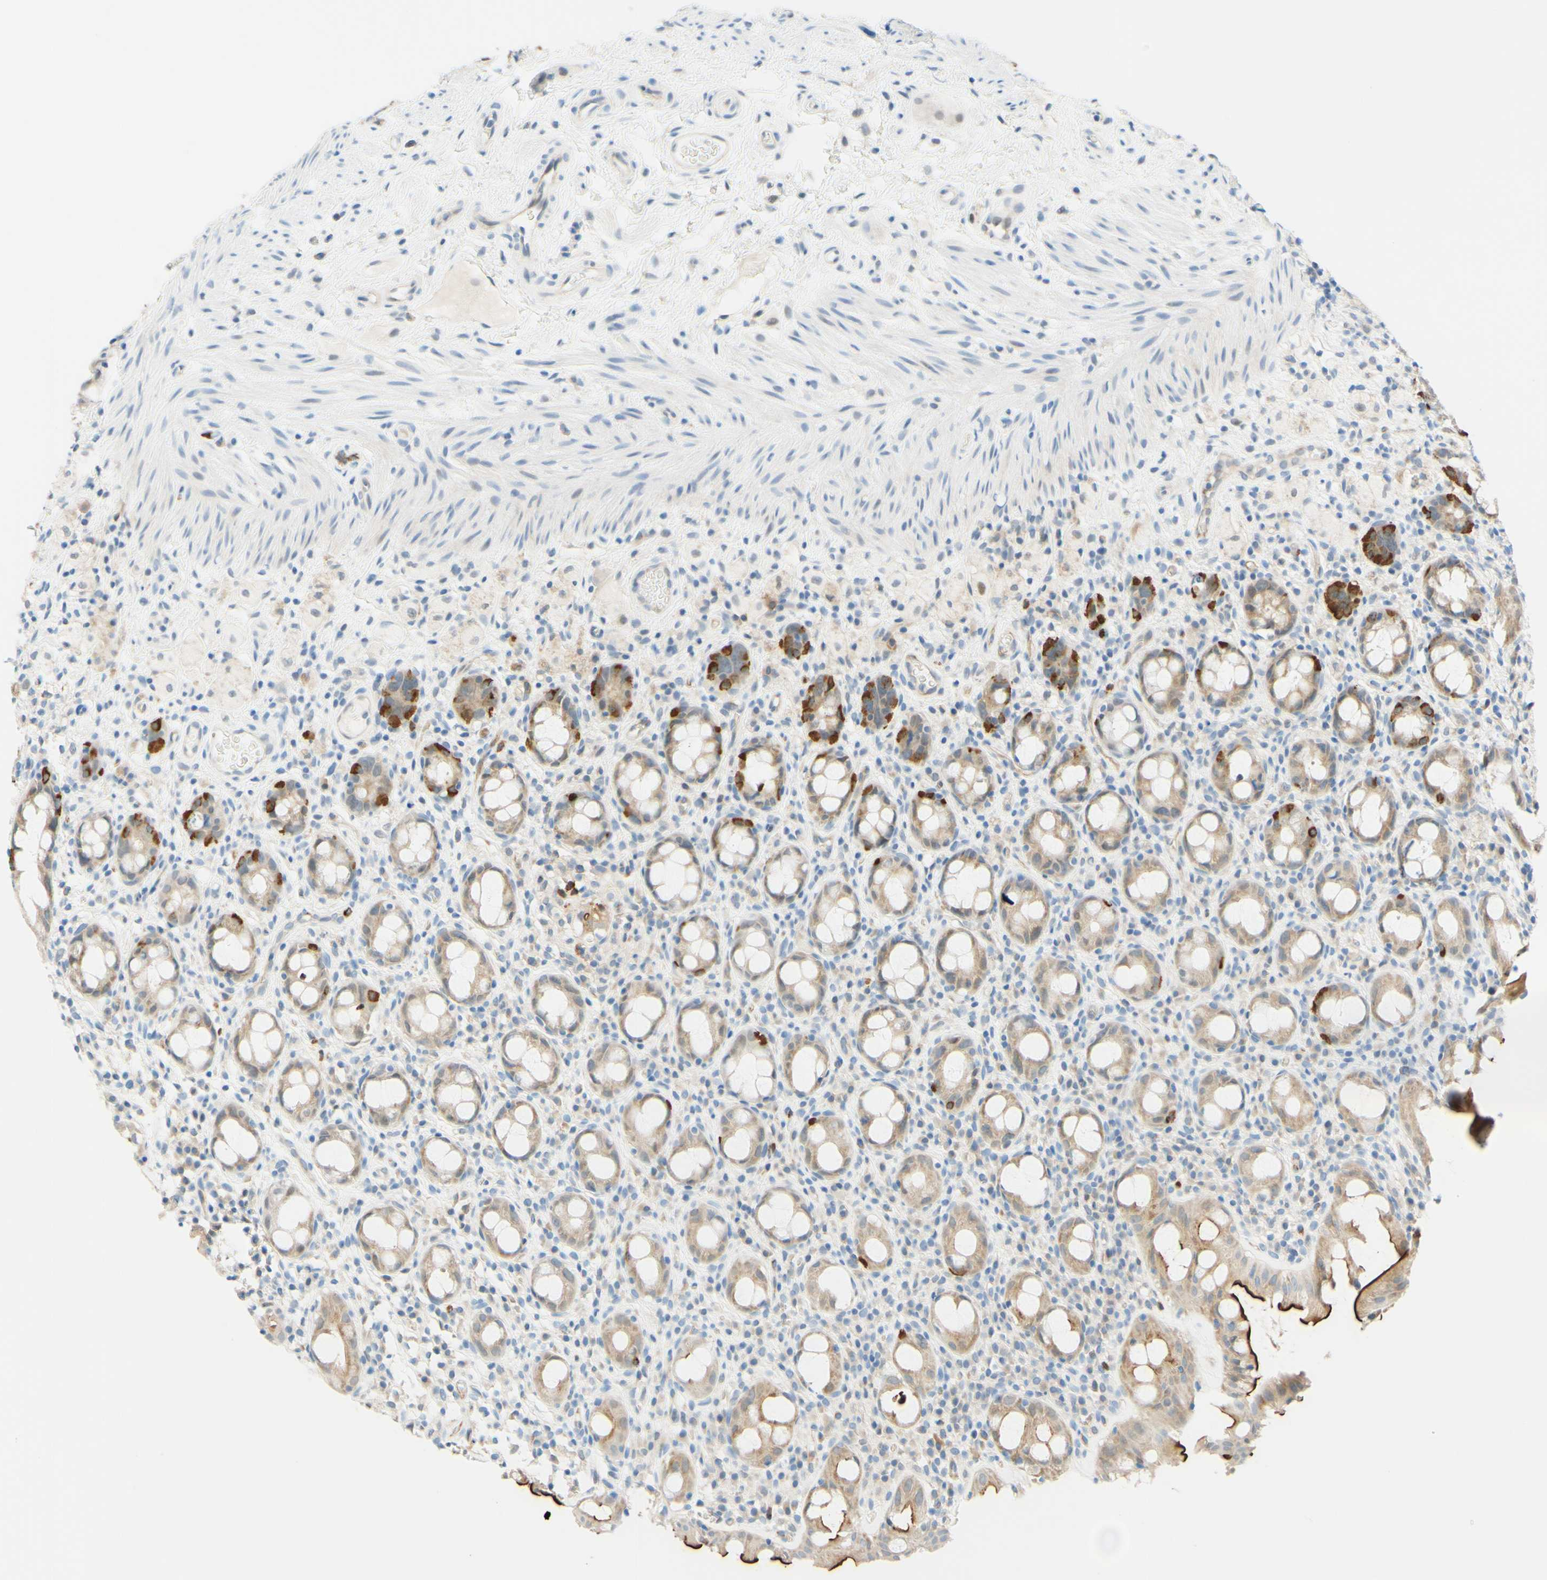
{"staining": {"intensity": "strong", "quantity": "<25%", "location": "cytoplasmic/membranous"}, "tissue": "rectum", "cell_type": "Glandular cells", "image_type": "normal", "snomed": [{"axis": "morphology", "description": "Normal tissue, NOS"}, {"axis": "topography", "description": "Rectum"}], "caption": "DAB (3,3'-diaminobenzidine) immunohistochemical staining of normal human rectum reveals strong cytoplasmic/membranous protein expression in about <25% of glandular cells.", "gene": "TREM2", "patient": {"sex": "male", "age": 44}}